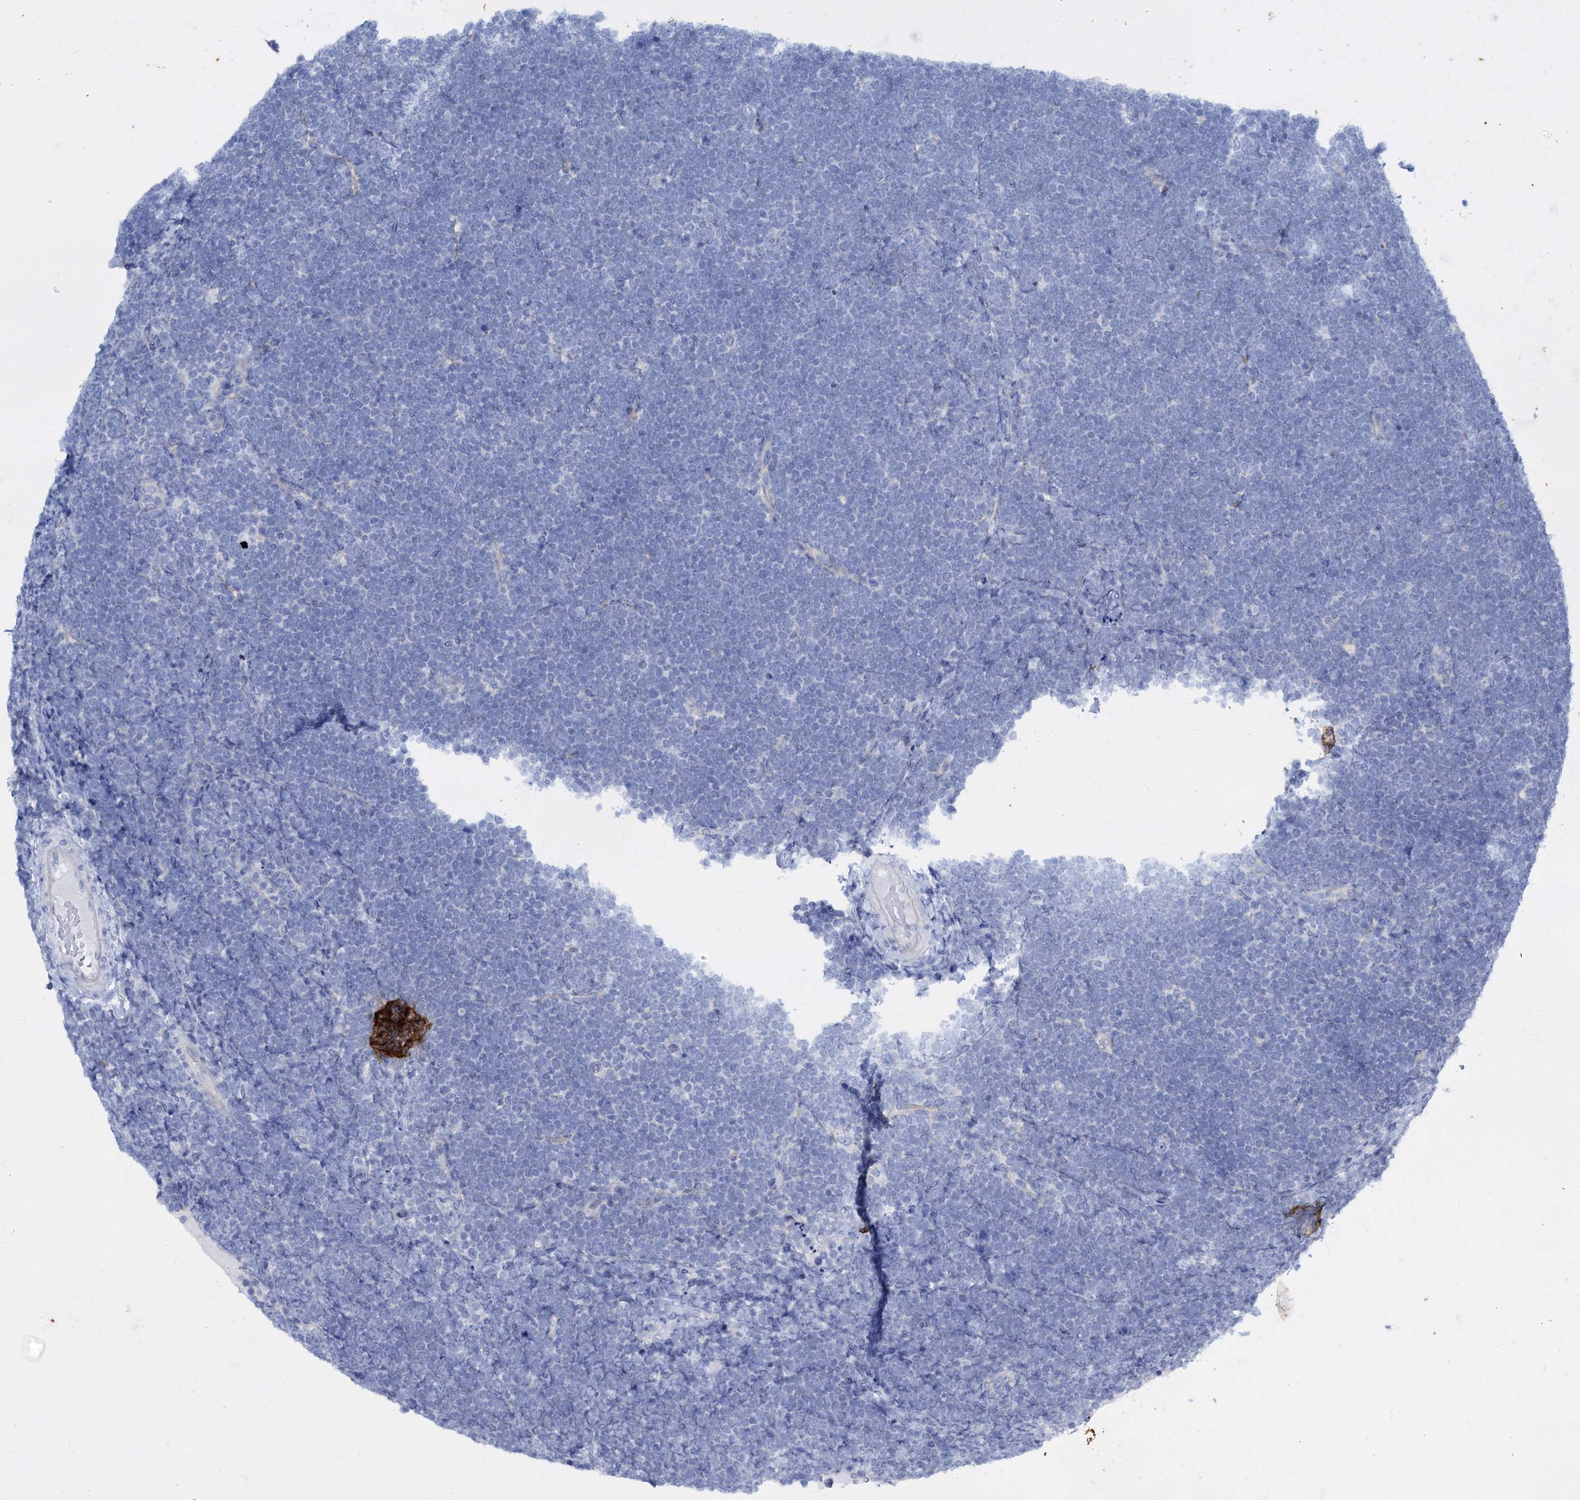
{"staining": {"intensity": "negative", "quantity": "none", "location": "none"}, "tissue": "lymphoma", "cell_type": "Tumor cells", "image_type": "cancer", "snomed": [{"axis": "morphology", "description": "Malignant lymphoma, non-Hodgkin's type, High grade"}, {"axis": "topography", "description": "Lymph node"}], "caption": "The photomicrograph reveals no staining of tumor cells in high-grade malignant lymphoma, non-Hodgkin's type. (DAB immunohistochemistry (IHC) visualized using brightfield microscopy, high magnification).", "gene": "FAAP20", "patient": {"sex": "male", "age": 13}}